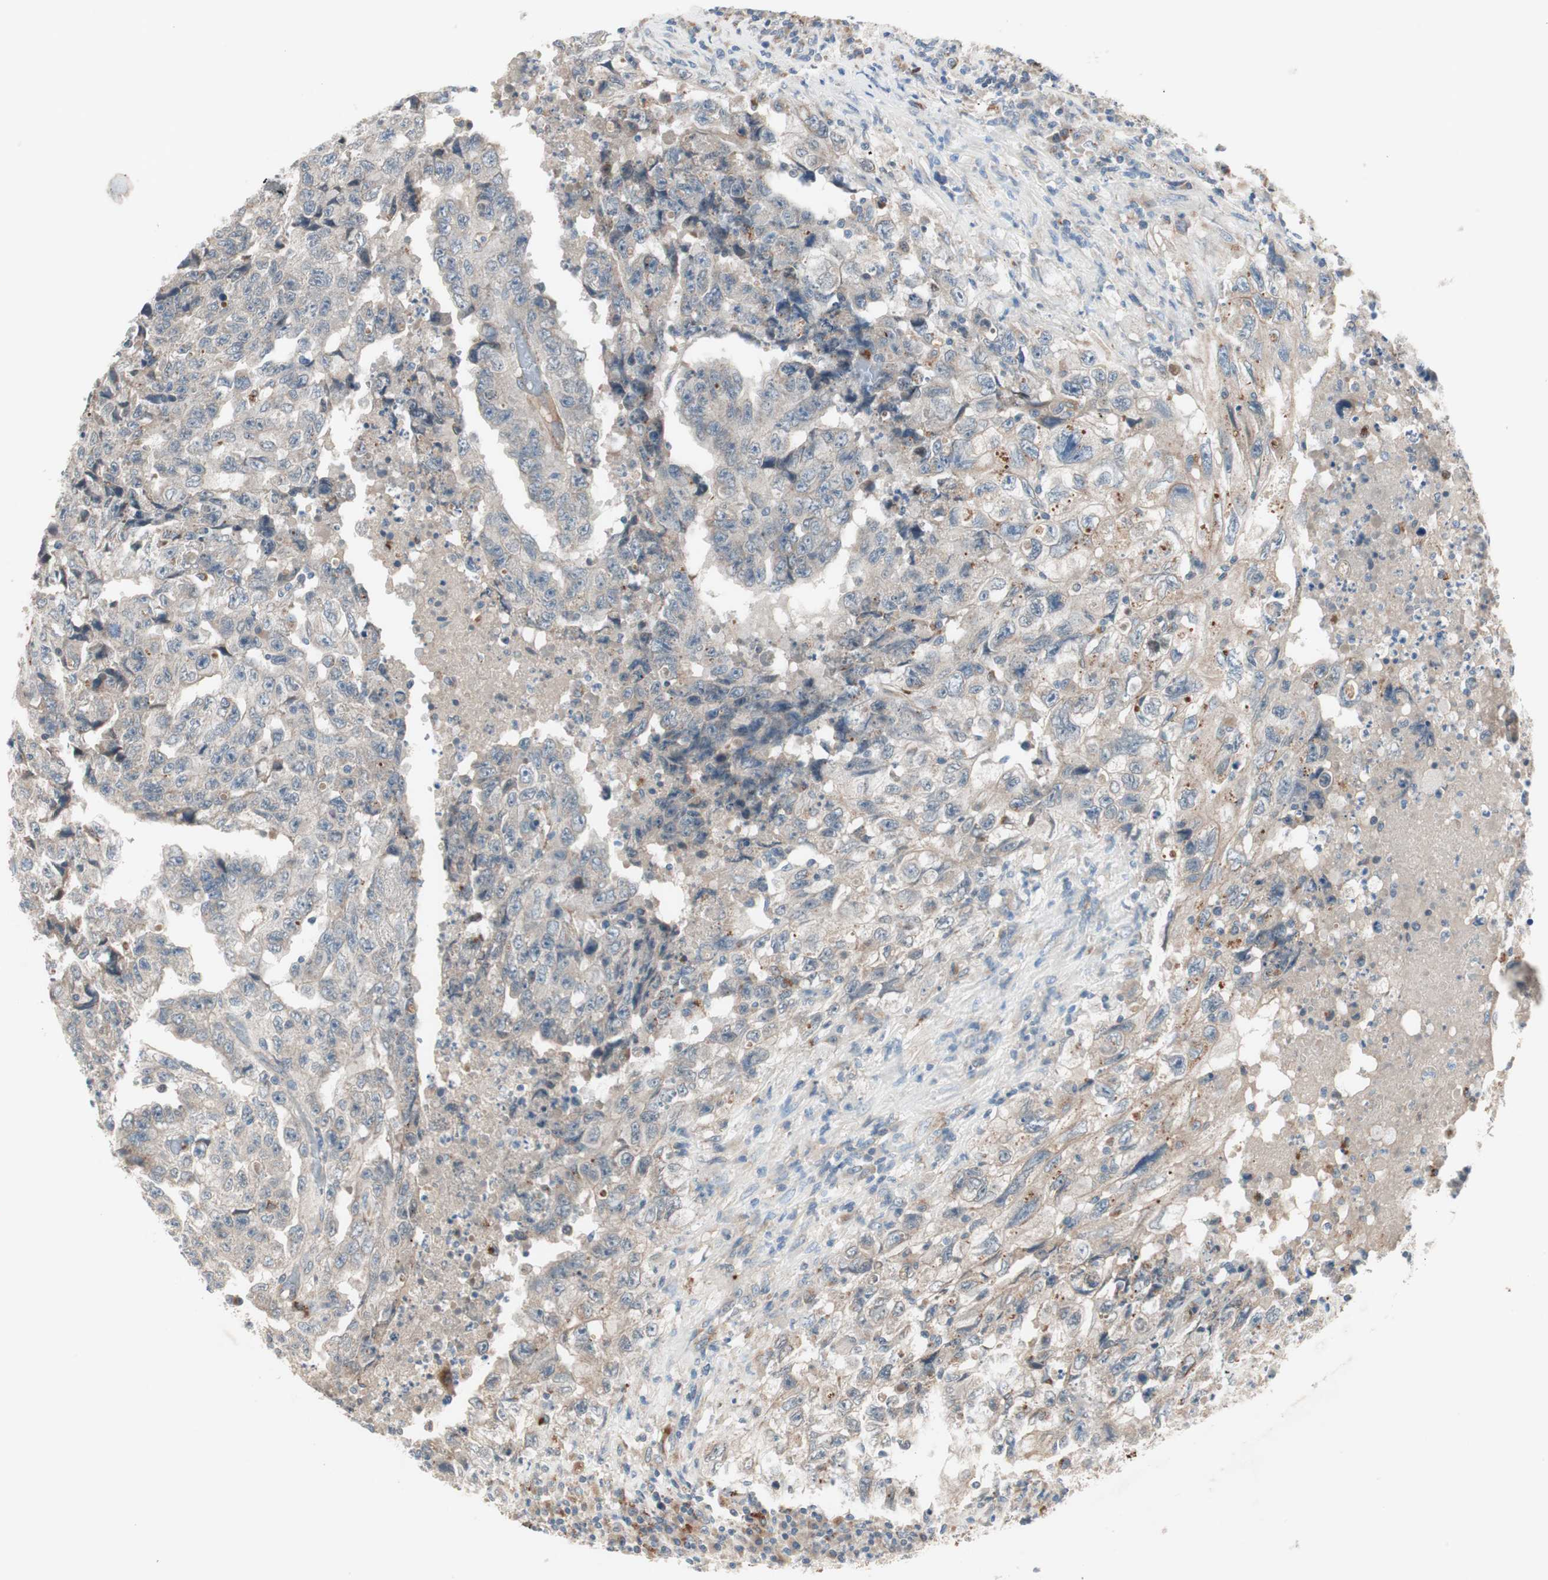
{"staining": {"intensity": "negative", "quantity": "none", "location": "none"}, "tissue": "testis cancer", "cell_type": "Tumor cells", "image_type": "cancer", "snomed": [{"axis": "morphology", "description": "Necrosis, NOS"}, {"axis": "morphology", "description": "Carcinoma, Embryonal, NOS"}, {"axis": "topography", "description": "Testis"}], "caption": "Testis cancer stained for a protein using immunohistochemistry (IHC) reveals no positivity tumor cells.", "gene": "FGFR4", "patient": {"sex": "male", "age": 19}}